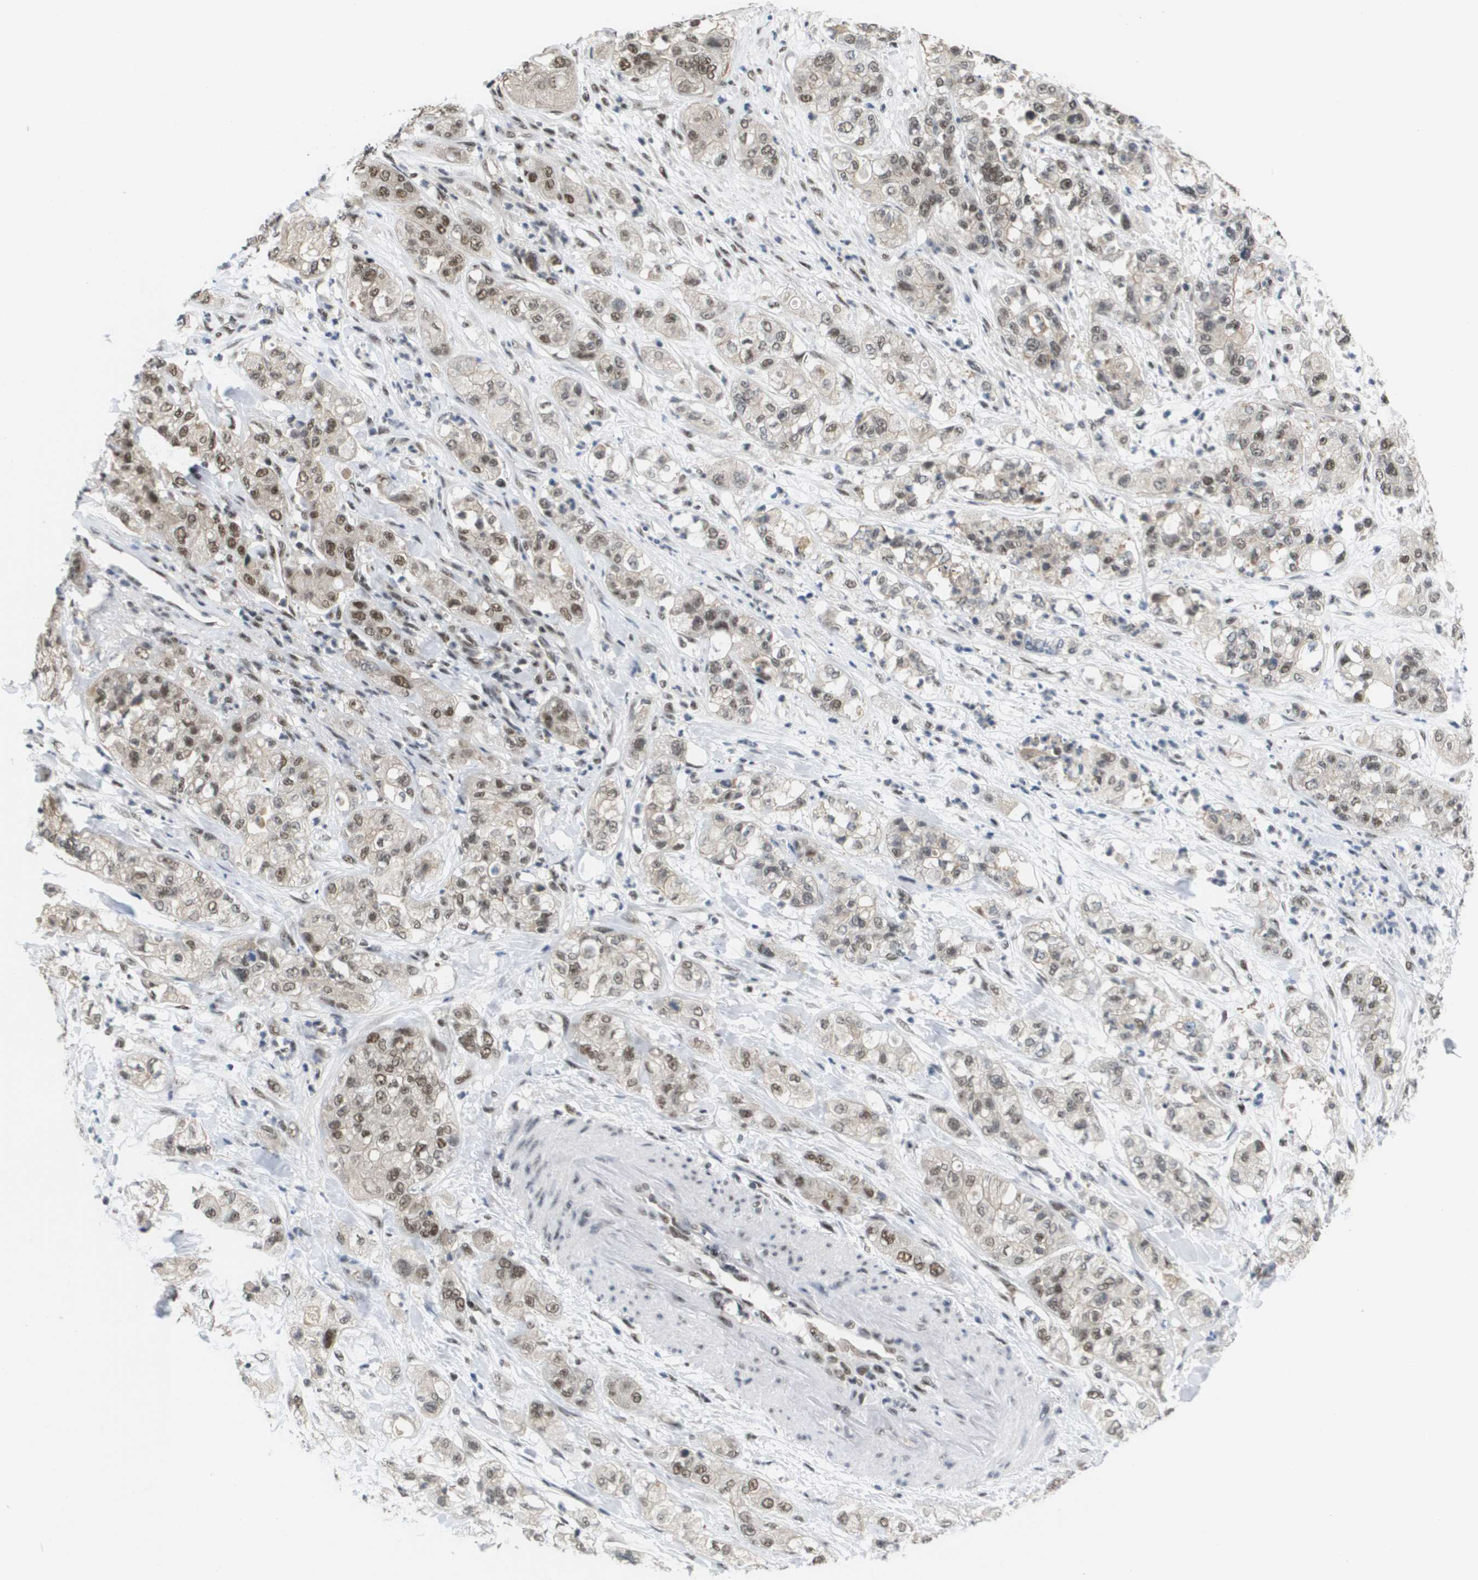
{"staining": {"intensity": "moderate", "quantity": ">75%", "location": "nuclear"}, "tissue": "pancreatic cancer", "cell_type": "Tumor cells", "image_type": "cancer", "snomed": [{"axis": "morphology", "description": "Adenocarcinoma, NOS"}, {"axis": "topography", "description": "Pancreas"}], "caption": "Immunohistochemistry (IHC) staining of pancreatic adenocarcinoma, which shows medium levels of moderate nuclear staining in about >75% of tumor cells indicating moderate nuclear protein expression. The staining was performed using DAB (3,3'-diaminobenzidine) (brown) for protein detection and nuclei were counterstained in hematoxylin (blue).", "gene": "ISY1", "patient": {"sex": "female", "age": 78}}